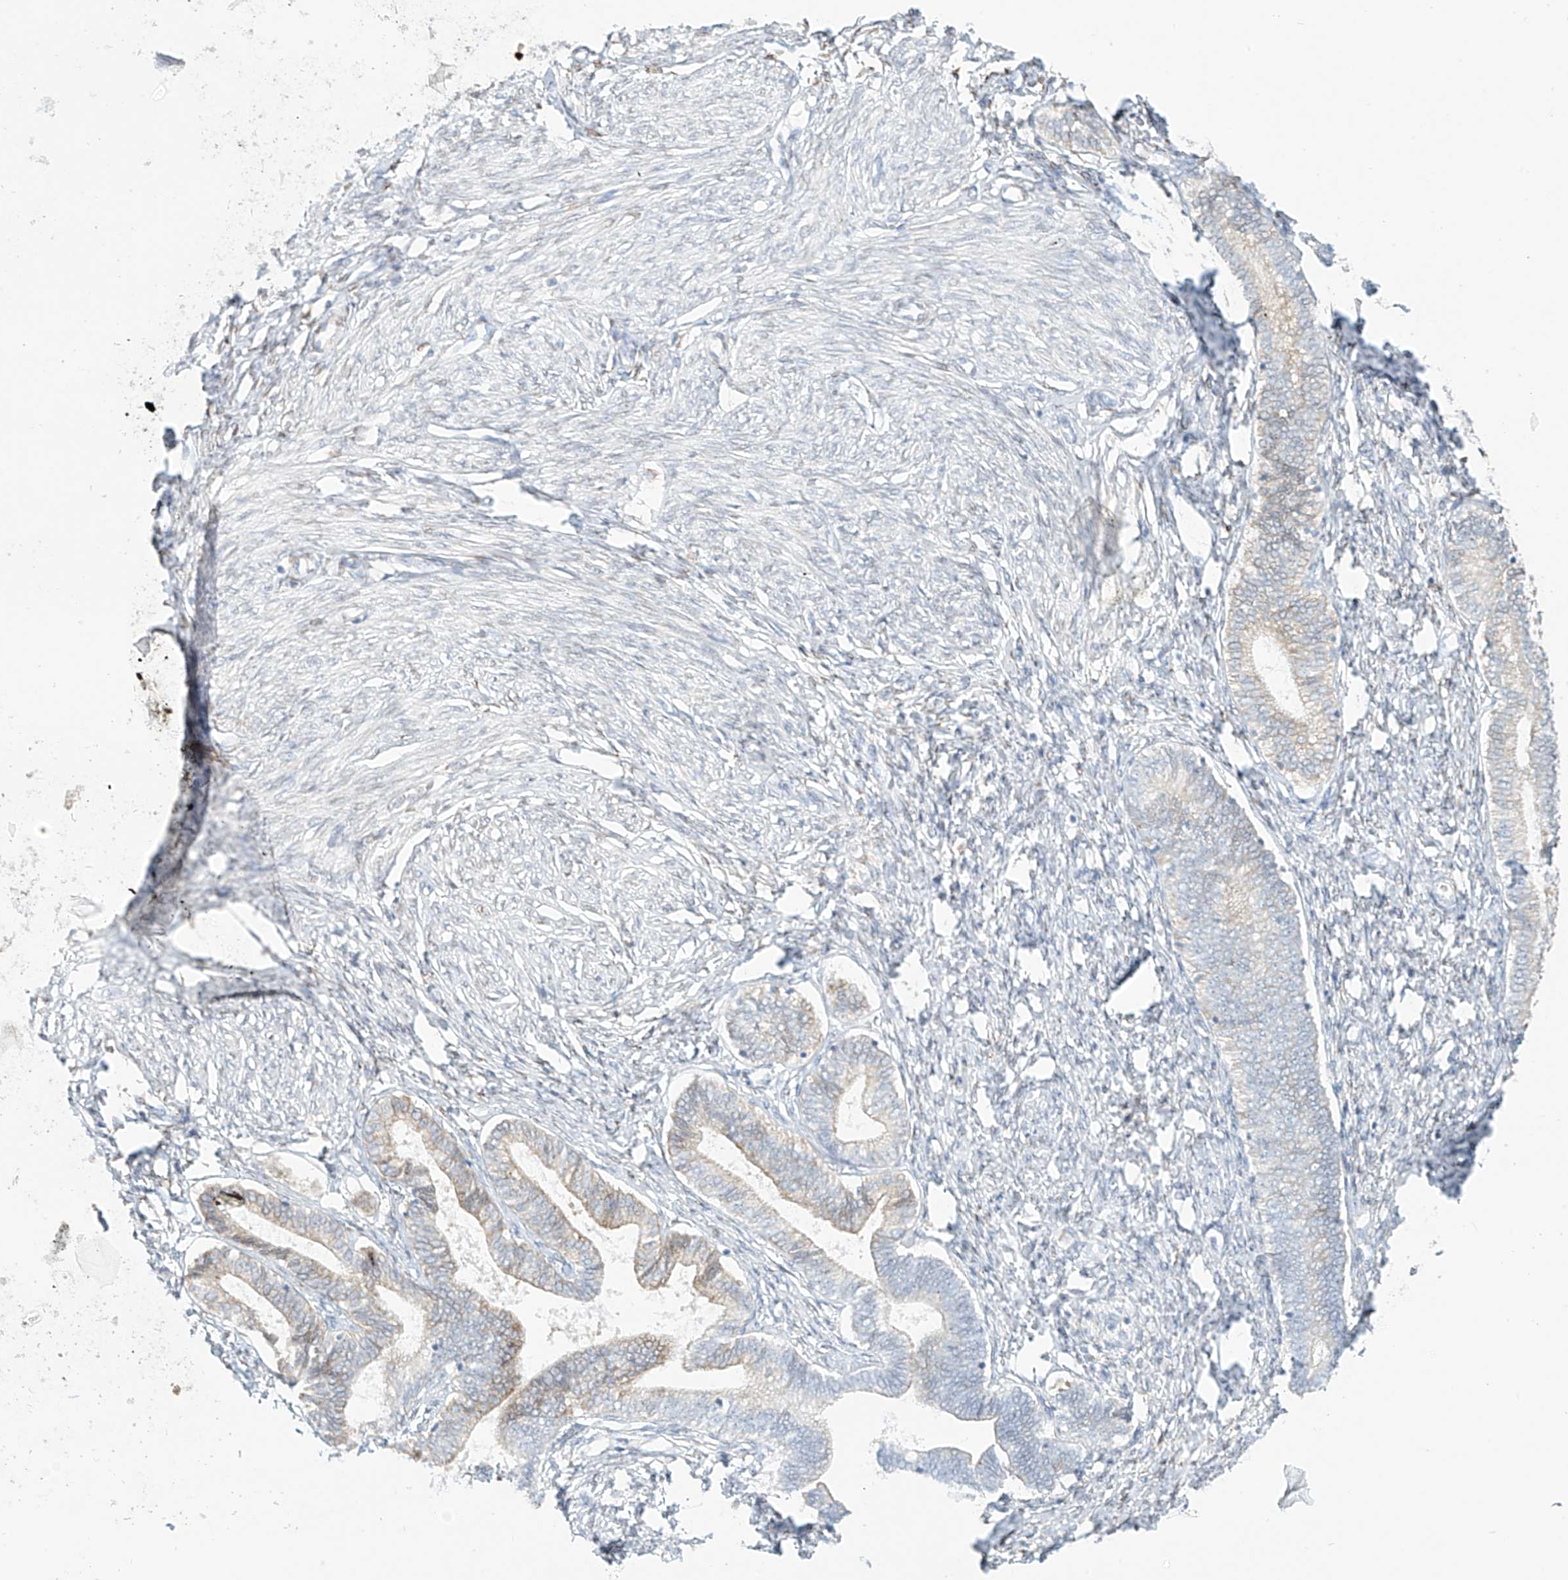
{"staining": {"intensity": "weak", "quantity": "<25%", "location": "cytoplasmic/membranous"}, "tissue": "endometrium", "cell_type": "Cells in endometrial stroma", "image_type": "normal", "snomed": [{"axis": "morphology", "description": "Normal tissue, NOS"}, {"axis": "topography", "description": "Endometrium"}], "caption": "Endometrium was stained to show a protein in brown. There is no significant staining in cells in endometrial stroma.", "gene": "PCYOX1", "patient": {"sex": "female", "age": 72}}